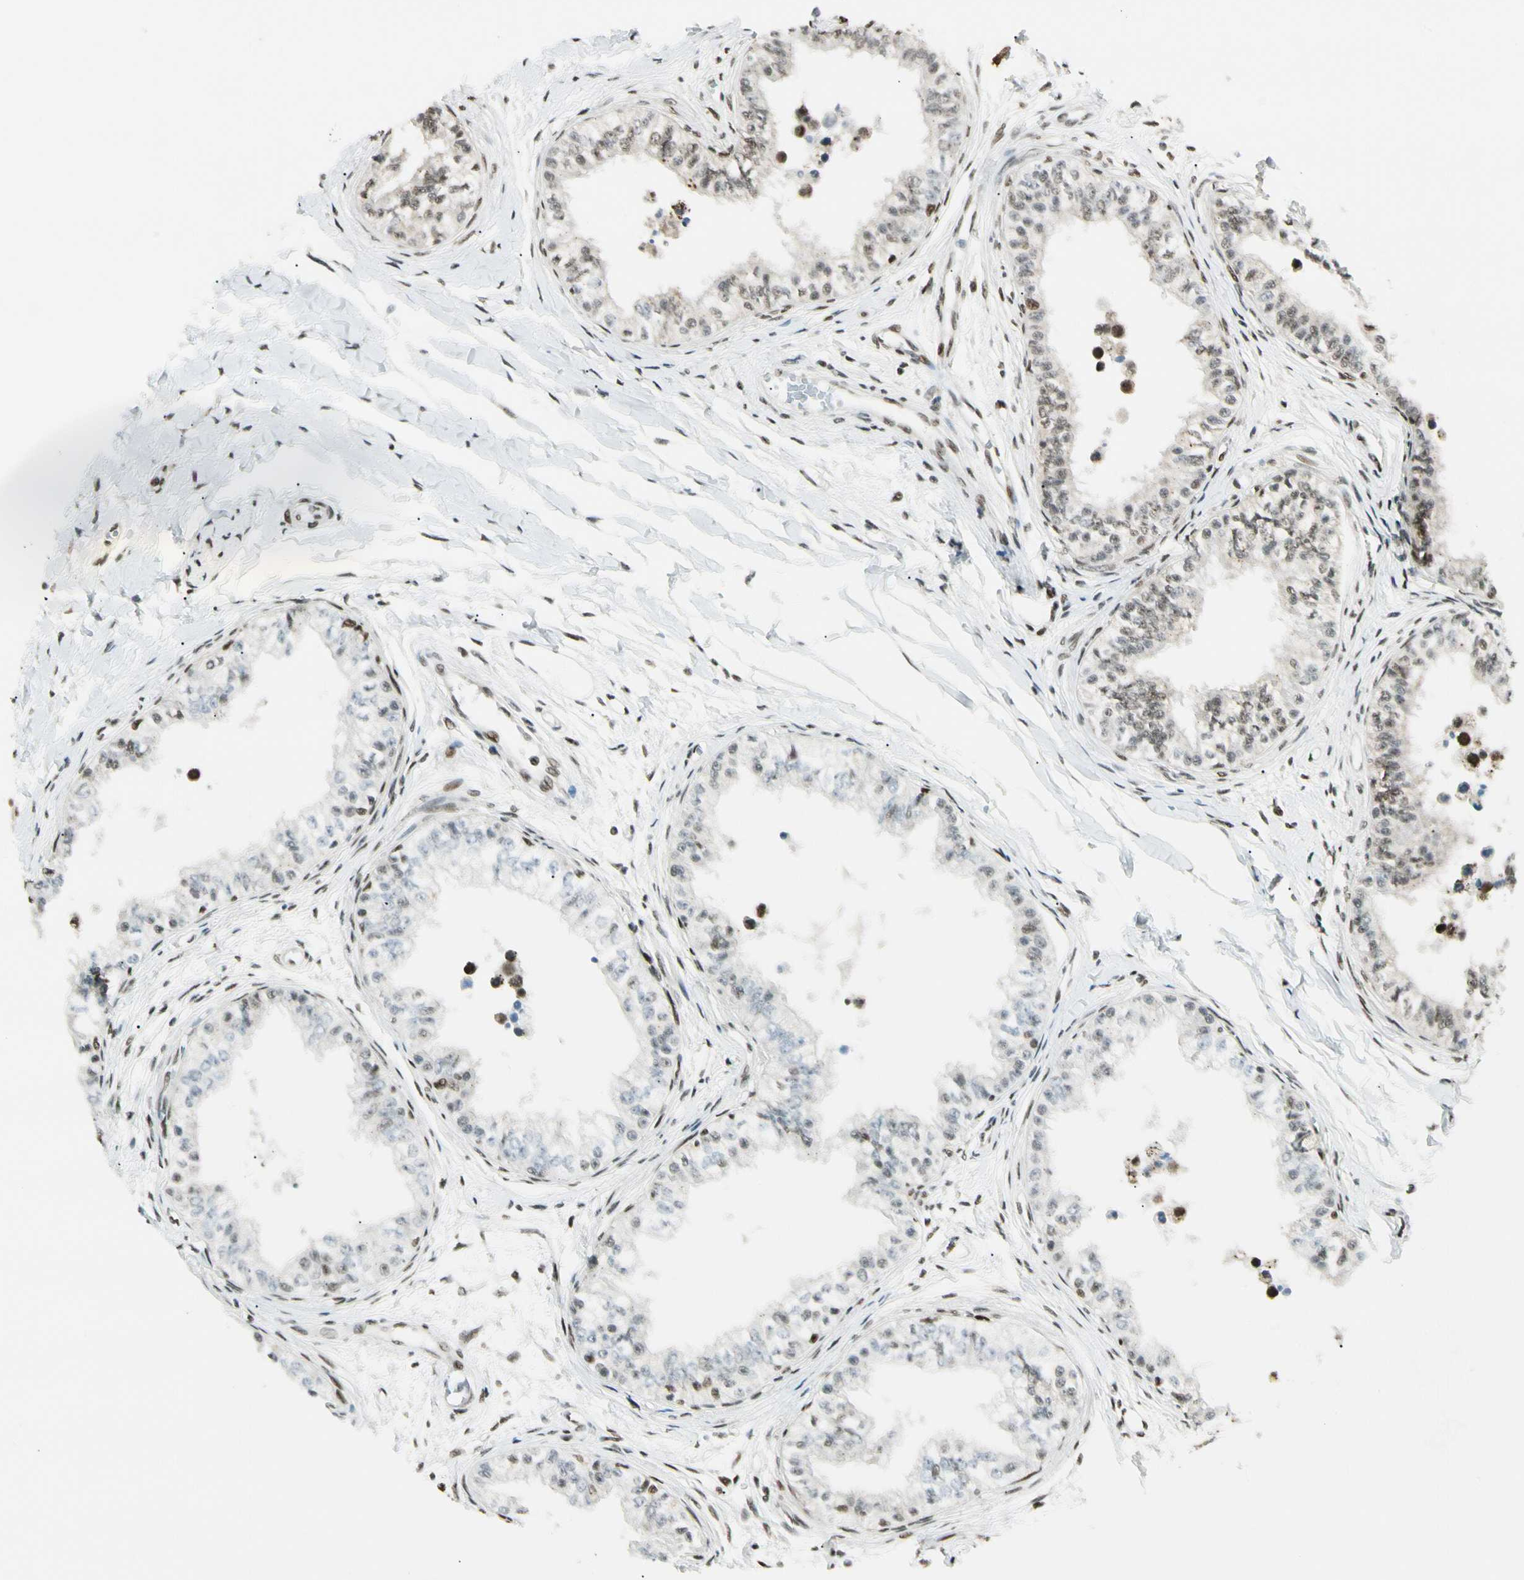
{"staining": {"intensity": "strong", "quantity": "25%-75%", "location": "cytoplasmic/membranous,nuclear"}, "tissue": "epididymis", "cell_type": "Glandular cells", "image_type": "normal", "snomed": [{"axis": "morphology", "description": "Normal tissue, NOS"}, {"axis": "morphology", "description": "Adenocarcinoma, metastatic, NOS"}, {"axis": "topography", "description": "Testis"}, {"axis": "topography", "description": "Epididymis"}], "caption": "This micrograph shows immunohistochemistry (IHC) staining of normal human epididymis, with high strong cytoplasmic/membranous,nuclear positivity in approximately 25%-75% of glandular cells.", "gene": "FUS", "patient": {"sex": "male", "age": 26}}